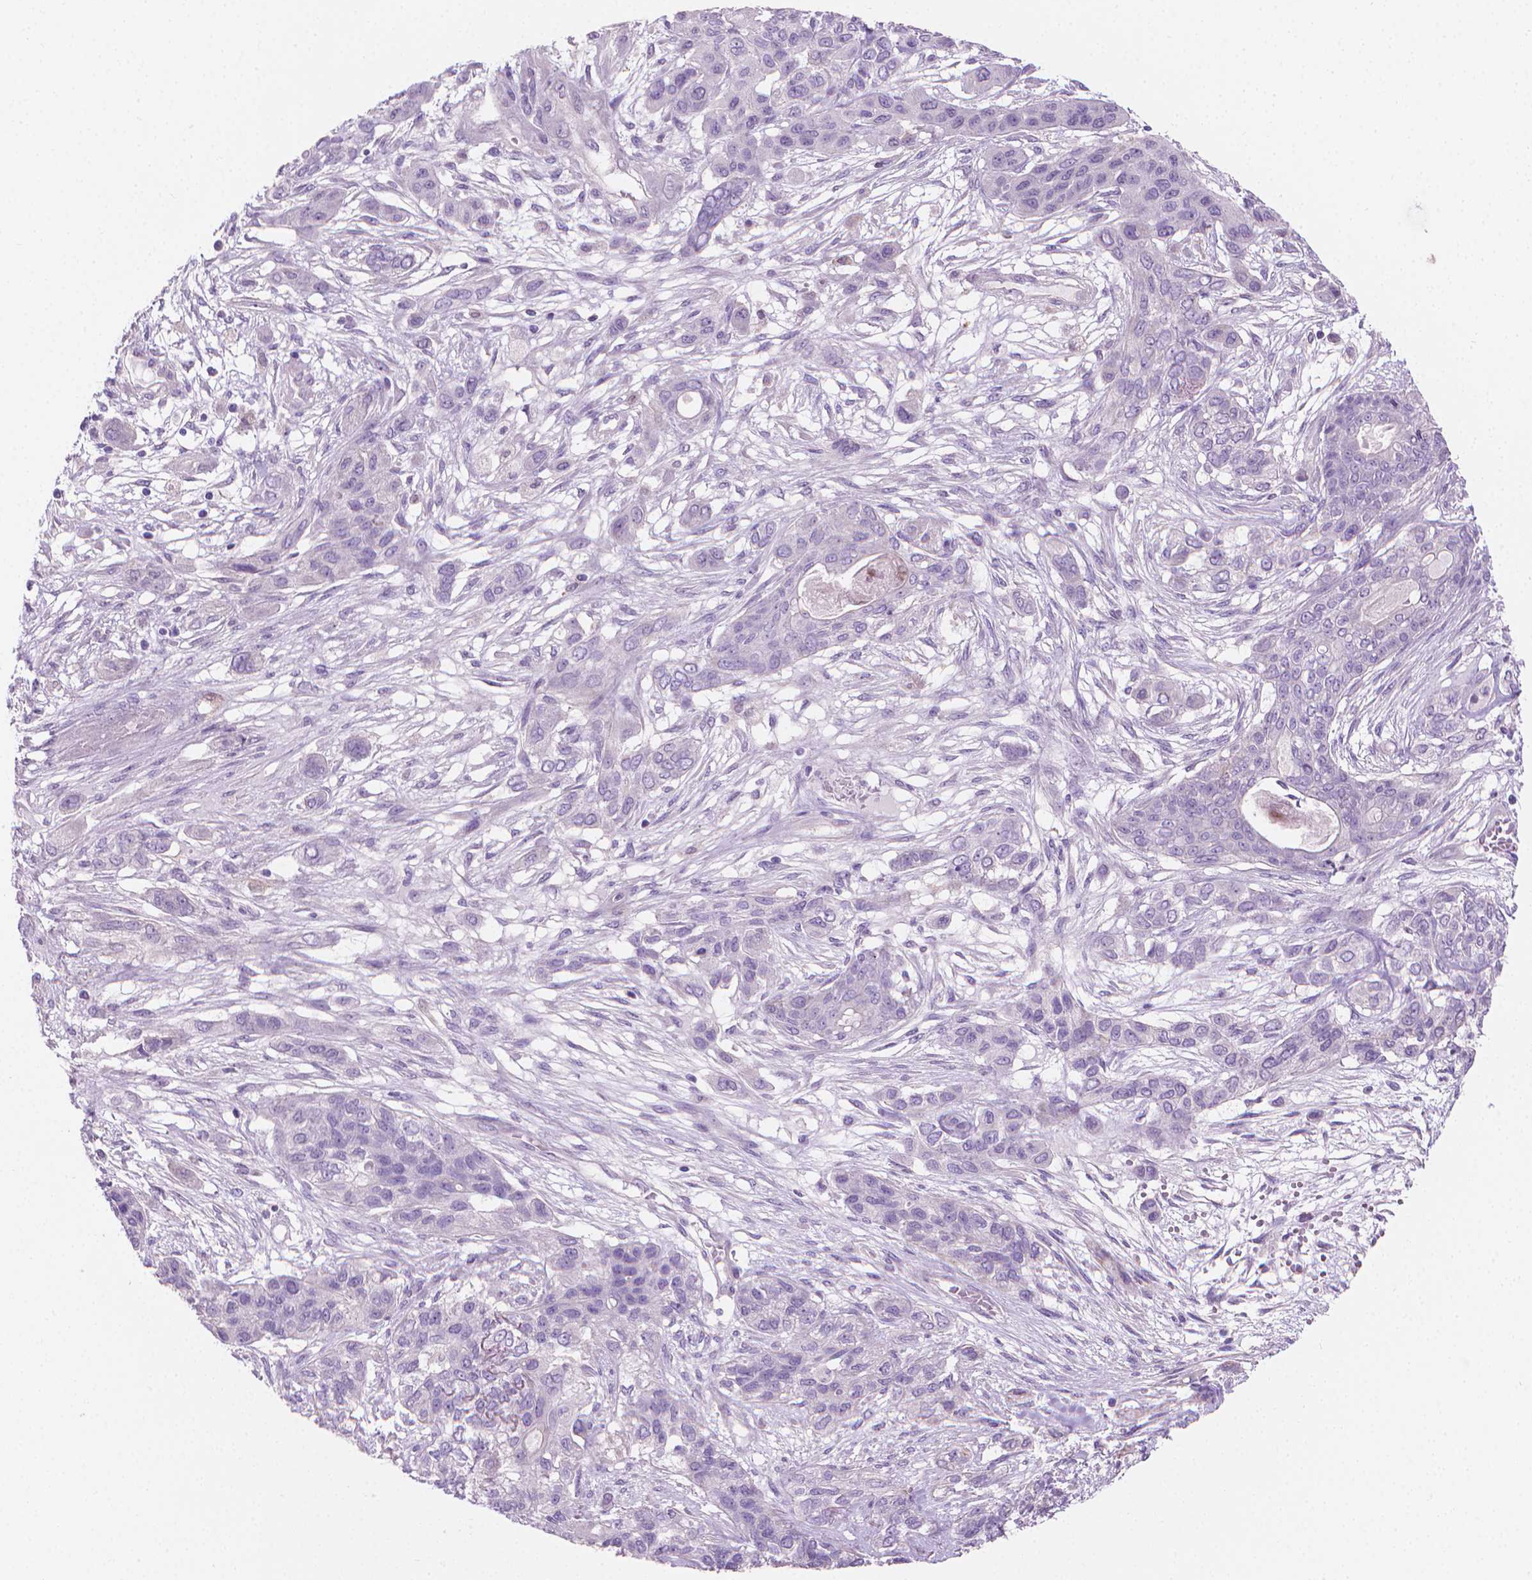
{"staining": {"intensity": "negative", "quantity": "none", "location": "none"}, "tissue": "lung cancer", "cell_type": "Tumor cells", "image_type": "cancer", "snomed": [{"axis": "morphology", "description": "Squamous cell carcinoma, NOS"}, {"axis": "topography", "description": "Lung"}], "caption": "Tumor cells are negative for protein expression in human lung cancer (squamous cell carcinoma). The staining was performed using DAB to visualize the protein expression in brown, while the nuclei were stained in blue with hematoxylin (Magnification: 20x).", "gene": "GSDMA", "patient": {"sex": "female", "age": 70}}